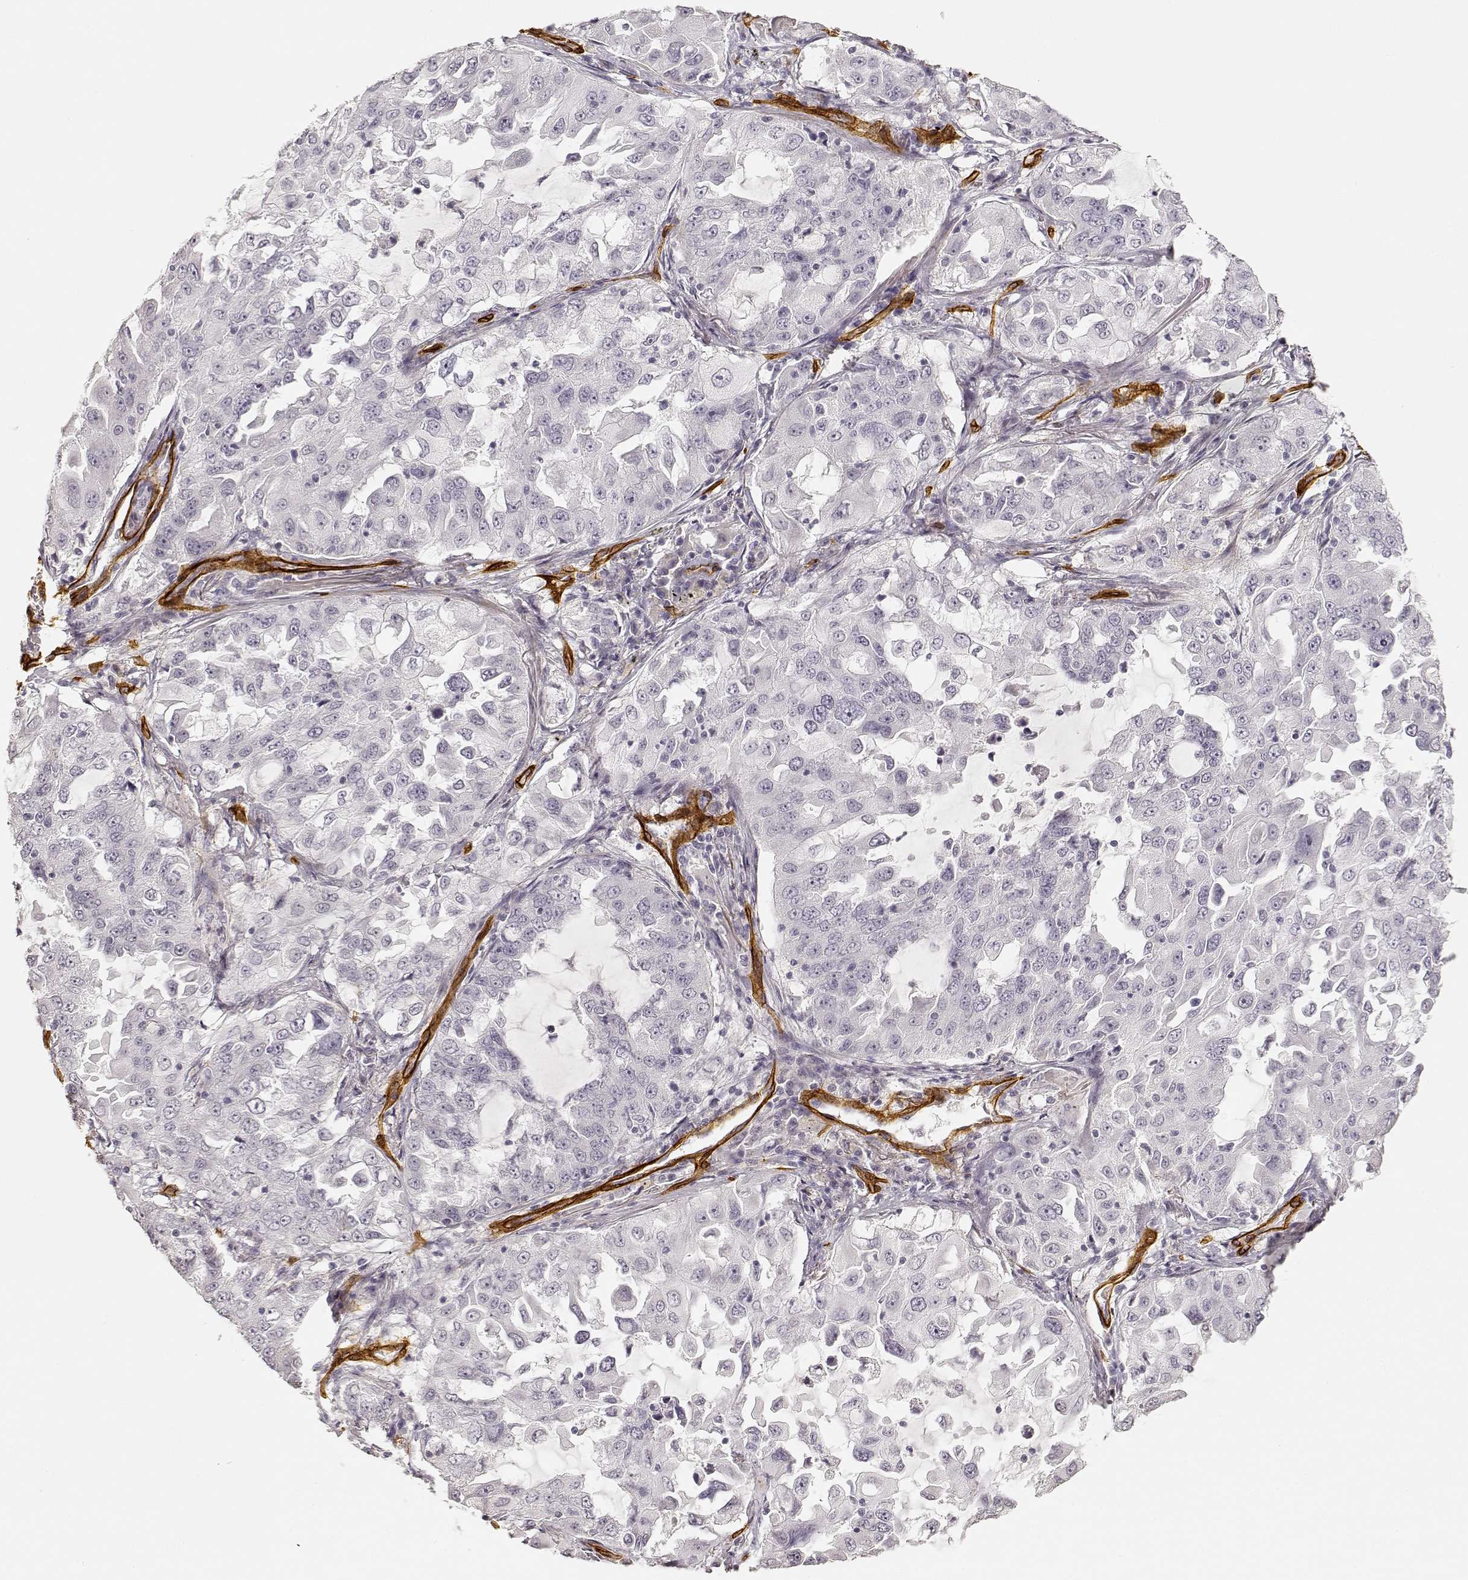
{"staining": {"intensity": "negative", "quantity": "none", "location": "none"}, "tissue": "lung cancer", "cell_type": "Tumor cells", "image_type": "cancer", "snomed": [{"axis": "morphology", "description": "Adenocarcinoma, NOS"}, {"axis": "topography", "description": "Lung"}], "caption": "Histopathology image shows no protein positivity in tumor cells of lung cancer tissue. (Immunohistochemistry, brightfield microscopy, high magnification).", "gene": "LAMA4", "patient": {"sex": "female", "age": 61}}